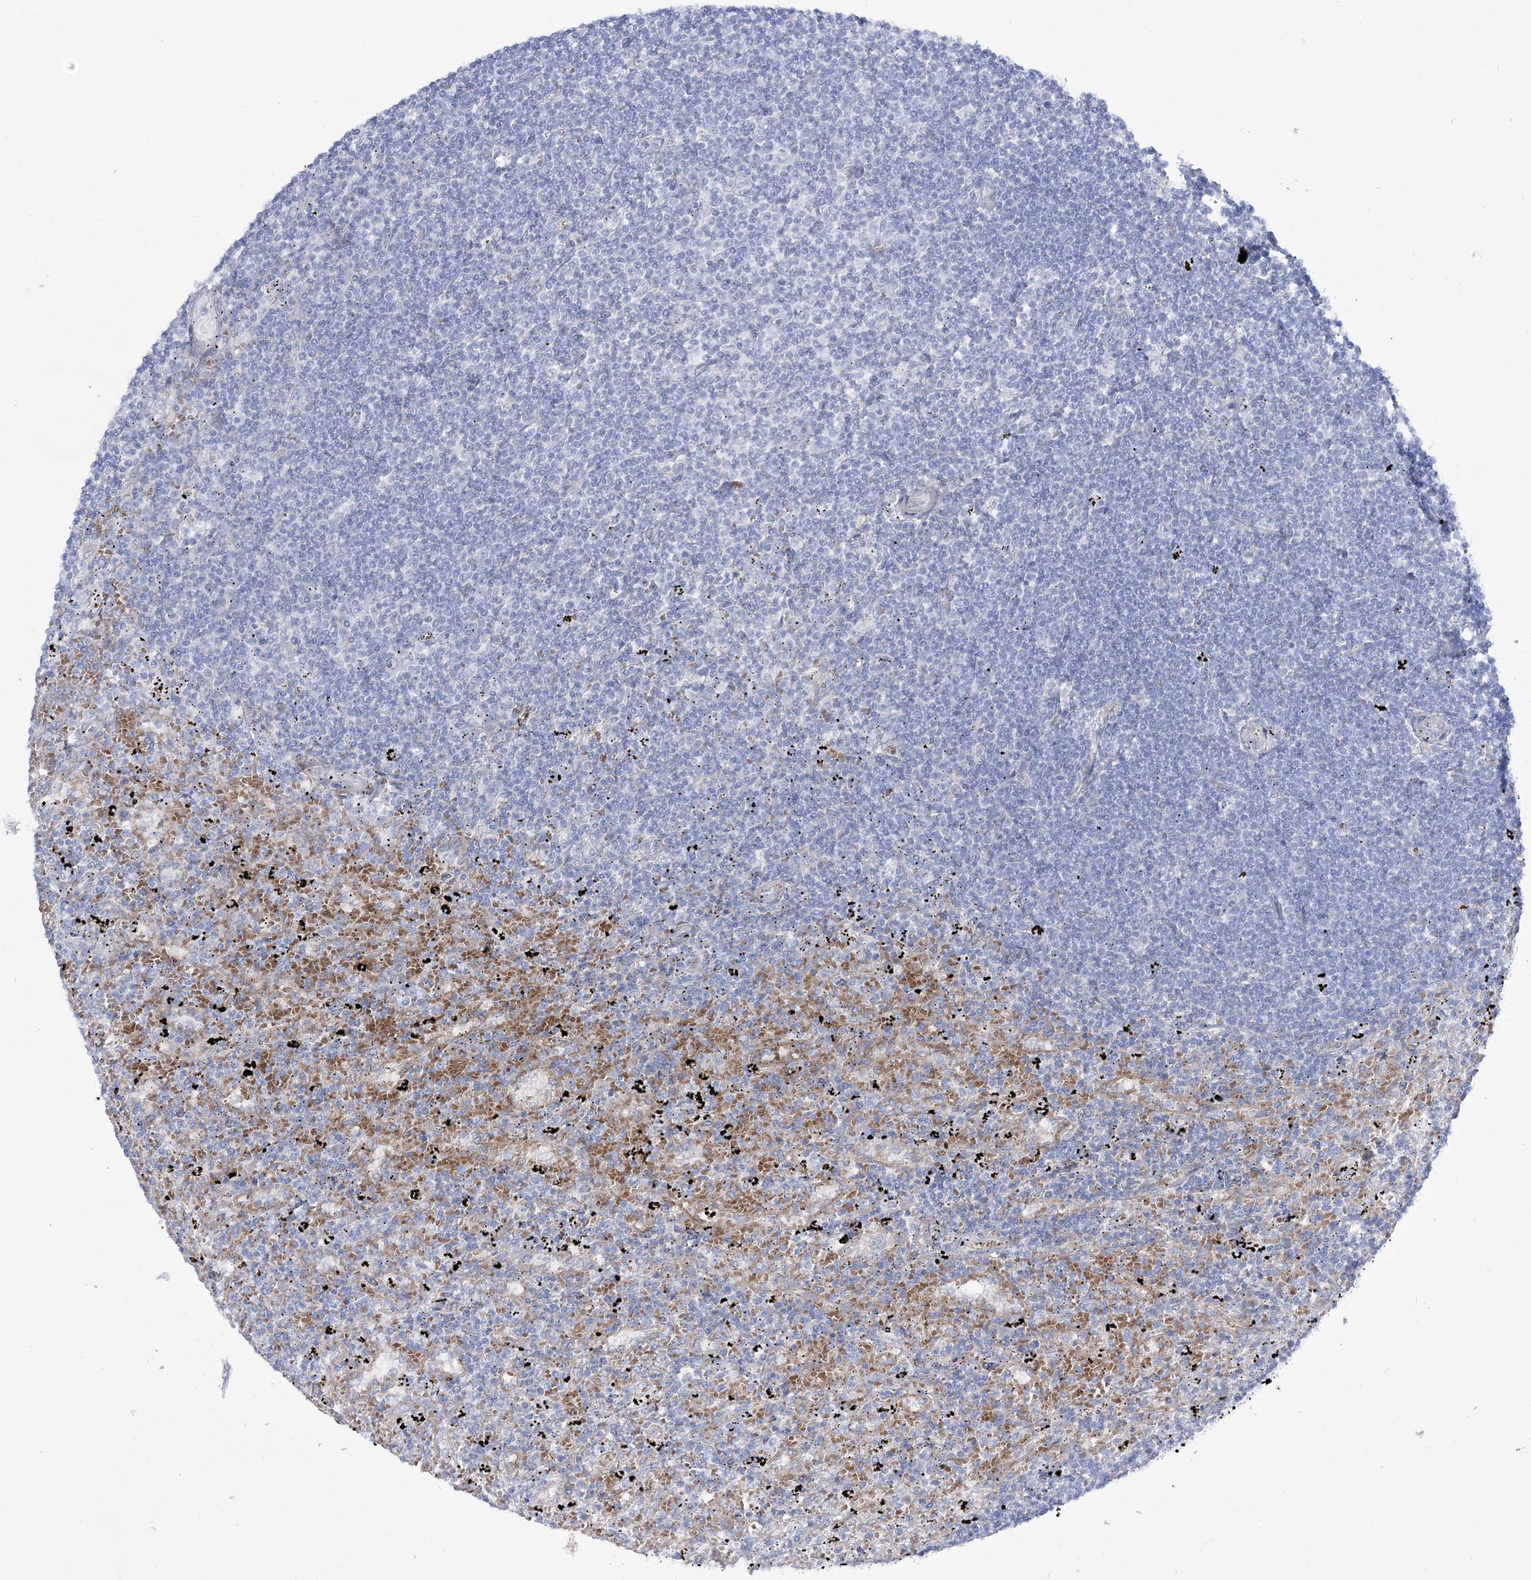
{"staining": {"intensity": "negative", "quantity": "none", "location": "none"}, "tissue": "lymphoma", "cell_type": "Tumor cells", "image_type": "cancer", "snomed": [{"axis": "morphology", "description": "Malignant lymphoma, non-Hodgkin's type, Low grade"}, {"axis": "topography", "description": "Spleen"}], "caption": "Immunohistochemistry image of neoplastic tissue: malignant lymphoma, non-Hodgkin's type (low-grade) stained with DAB (3,3'-diaminobenzidine) exhibits no significant protein expression in tumor cells. The staining is performed using DAB (3,3'-diaminobenzidine) brown chromogen with nuclei counter-stained in using hematoxylin.", "gene": "SIAE", "patient": {"sex": "male", "age": 76}}